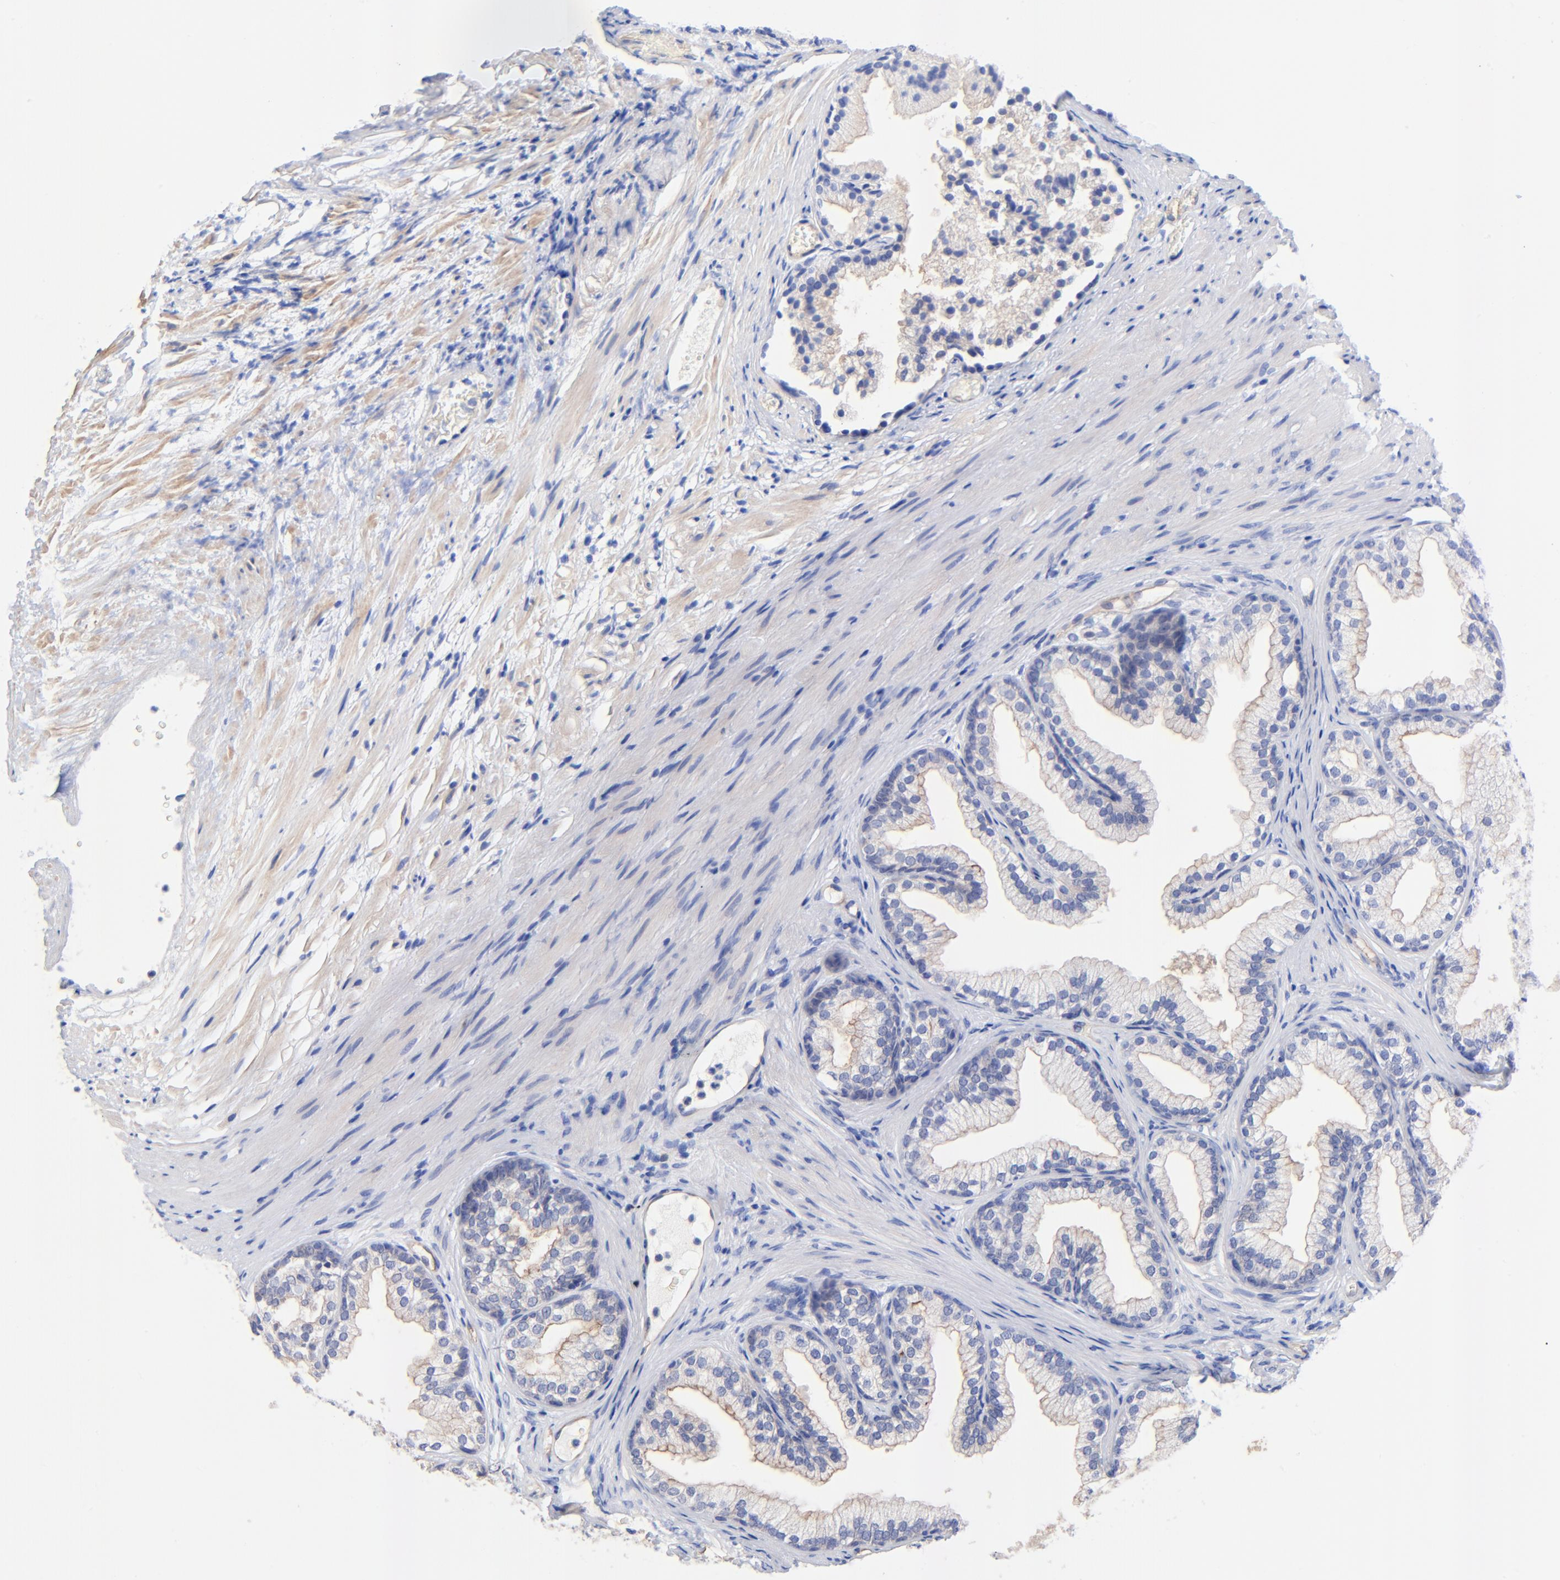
{"staining": {"intensity": "weak", "quantity": "25%-75%", "location": "cytoplasmic/membranous"}, "tissue": "prostate", "cell_type": "Glandular cells", "image_type": "normal", "snomed": [{"axis": "morphology", "description": "Normal tissue, NOS"}, {"axis": "topography", "description": "Prostate"}], "caption": "An IHC photomicrograph of unremarkable tissue is shown. Protein staining in brown highlights weak cytoplasmic/membranous positivity in prostate within glandular cells. (IHC, brightfield microscopy, high magnification).", "gene": "SLC44A2", "patient": {"sex": "male", "age": 76}}